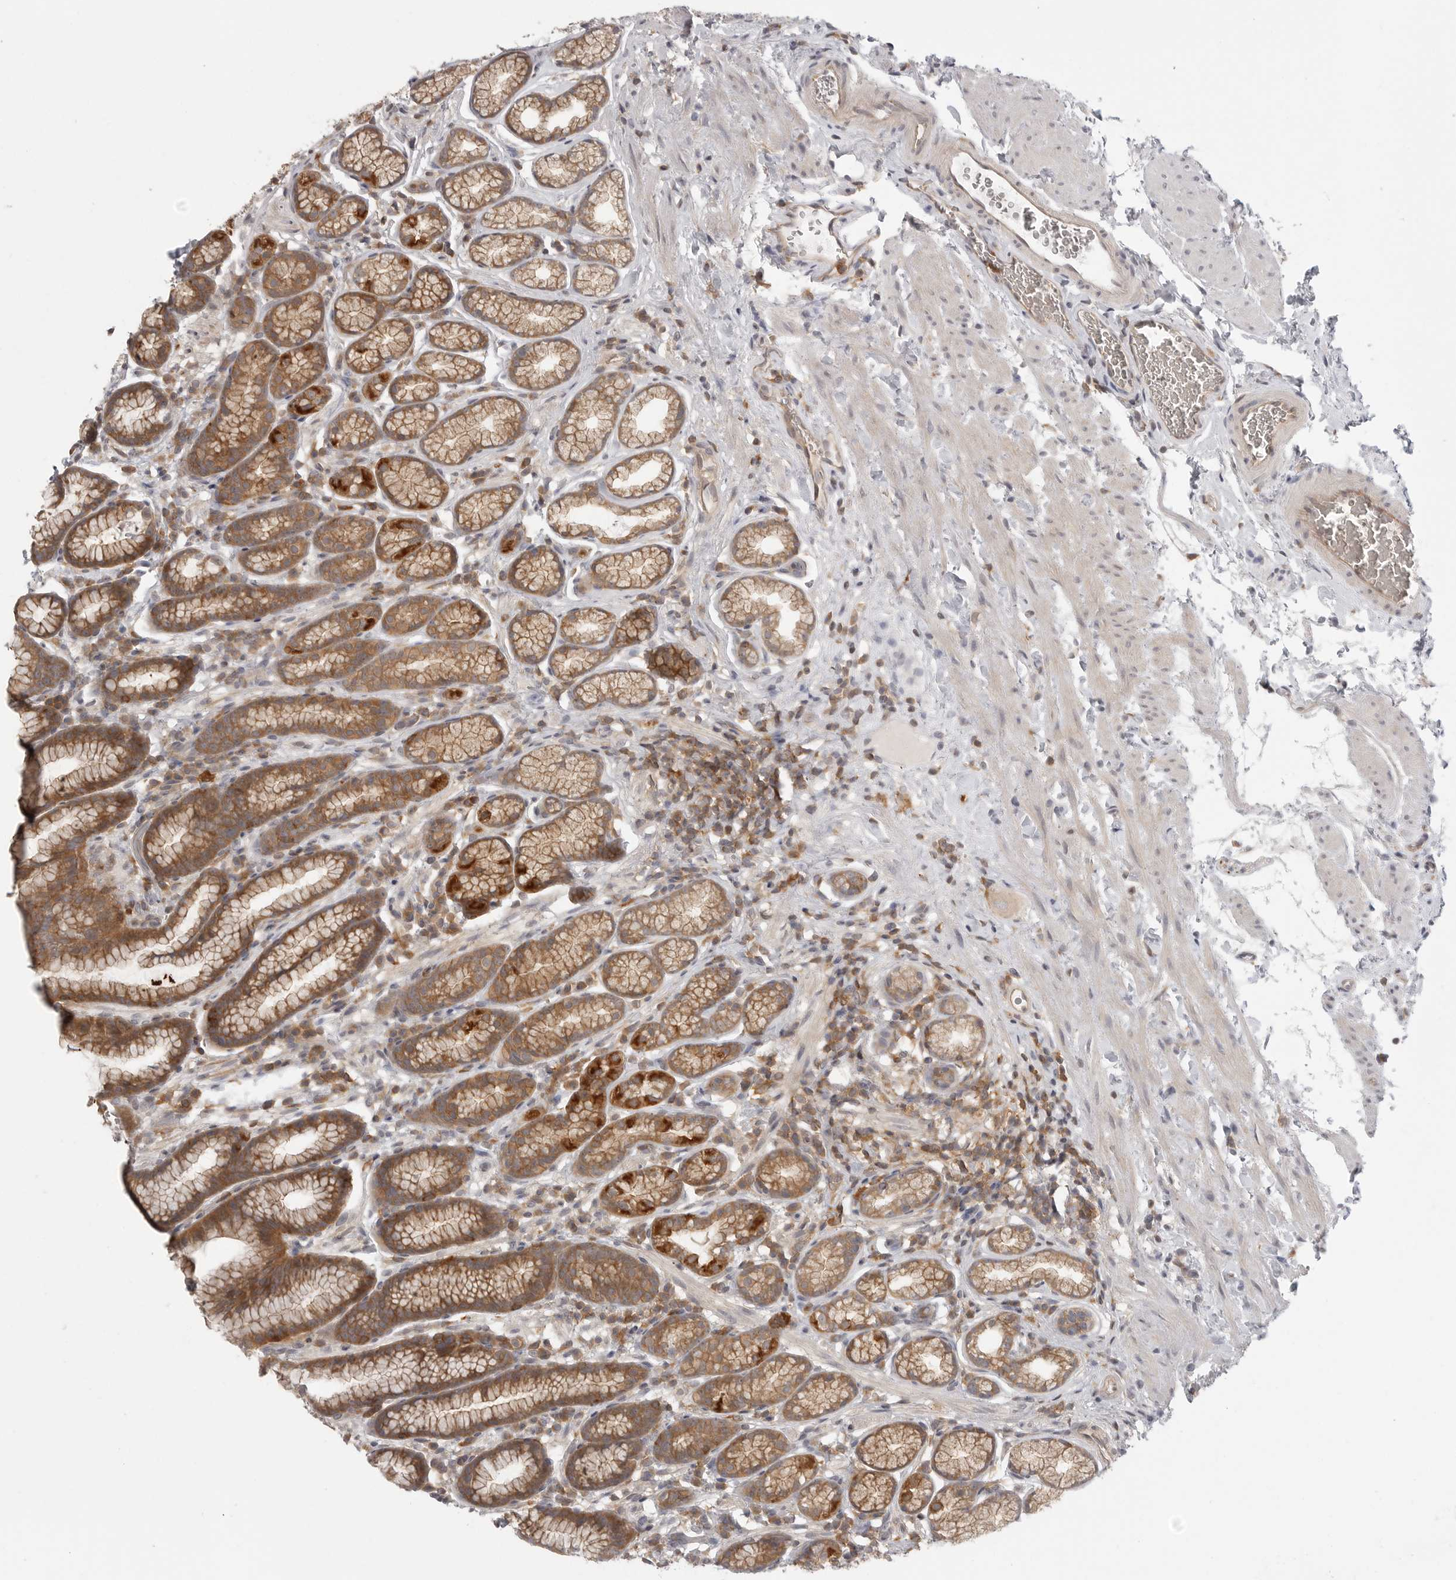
{"staining": {"intensity": "moderate", "quantity": ">75%", "location": "cytoplasmic/membranous"}, "tissue": "stomach", "cell_type": "Glandular cells", "image_type": "normal", "snomed": [{"axis": "morphology", "description": "Normal tissue, NOS"}, {"axis": "topography", "description": "Stomach"}], "caption": "Moderate cytoplasmic/membranous expression for a protein is identified in approximately >75% of glandular cells of unremarkable stomach using immunohistochemistry.", "gene": "DBNL", "patient": {"sex": "male", "age": 42}}